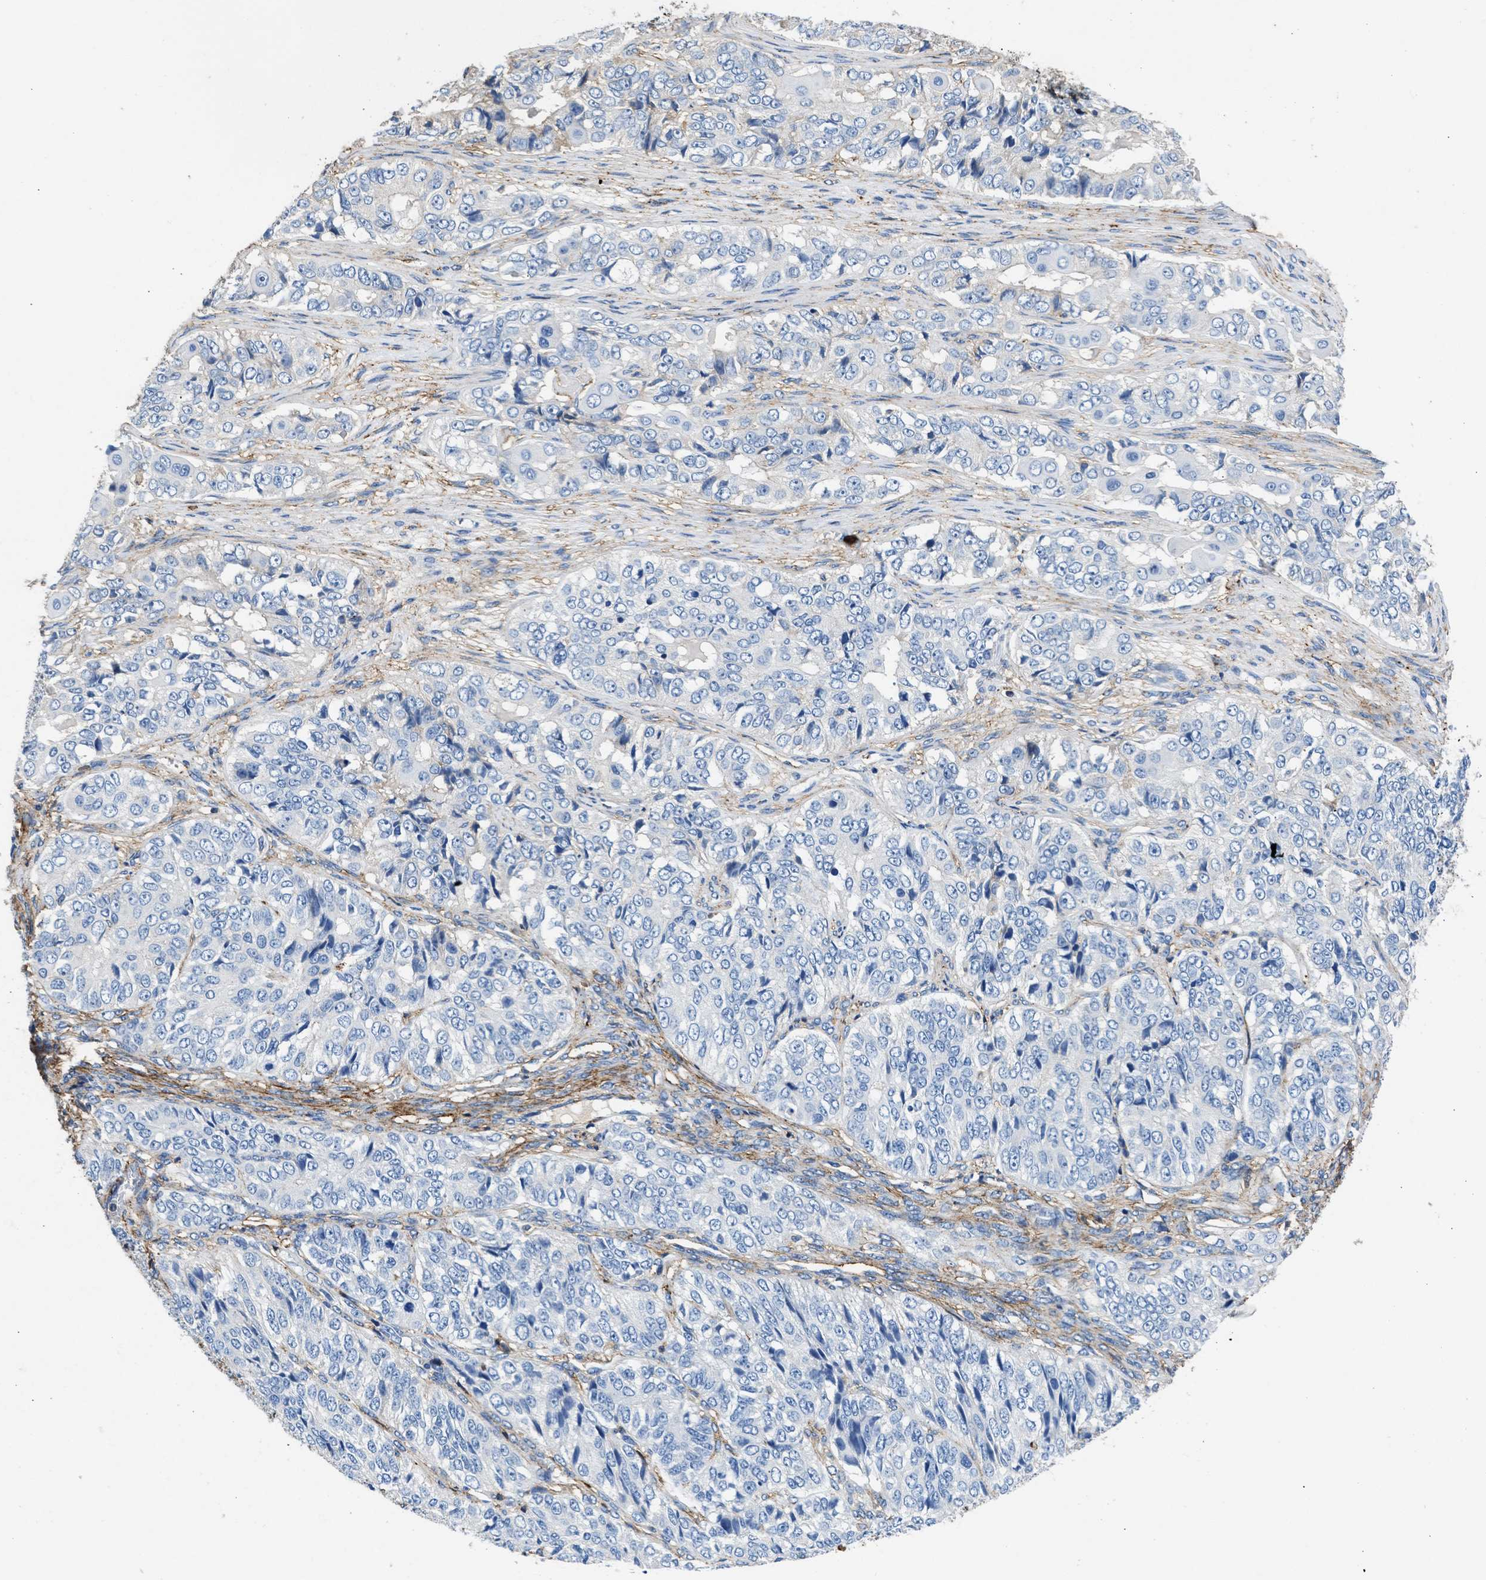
{"staining": {"intensity": "negative", "quantity": "none", "location": "none"}, "tissue": "ovarian cancer", "cell_type": "Tumor cells", "image_type": "cancer", "snomed": [{"axis": "morphology", "description": "Carcinoma, endometroid"}, {"axis": "topography", "description": "Ovary"}], "caption": "An image of endometroid carcinoma (ovarian) stained for a protein demonstrates no brown staining in tumor cells.", "gene": "KCNQ4", "patient": {"sex": "female", "age": 51}}